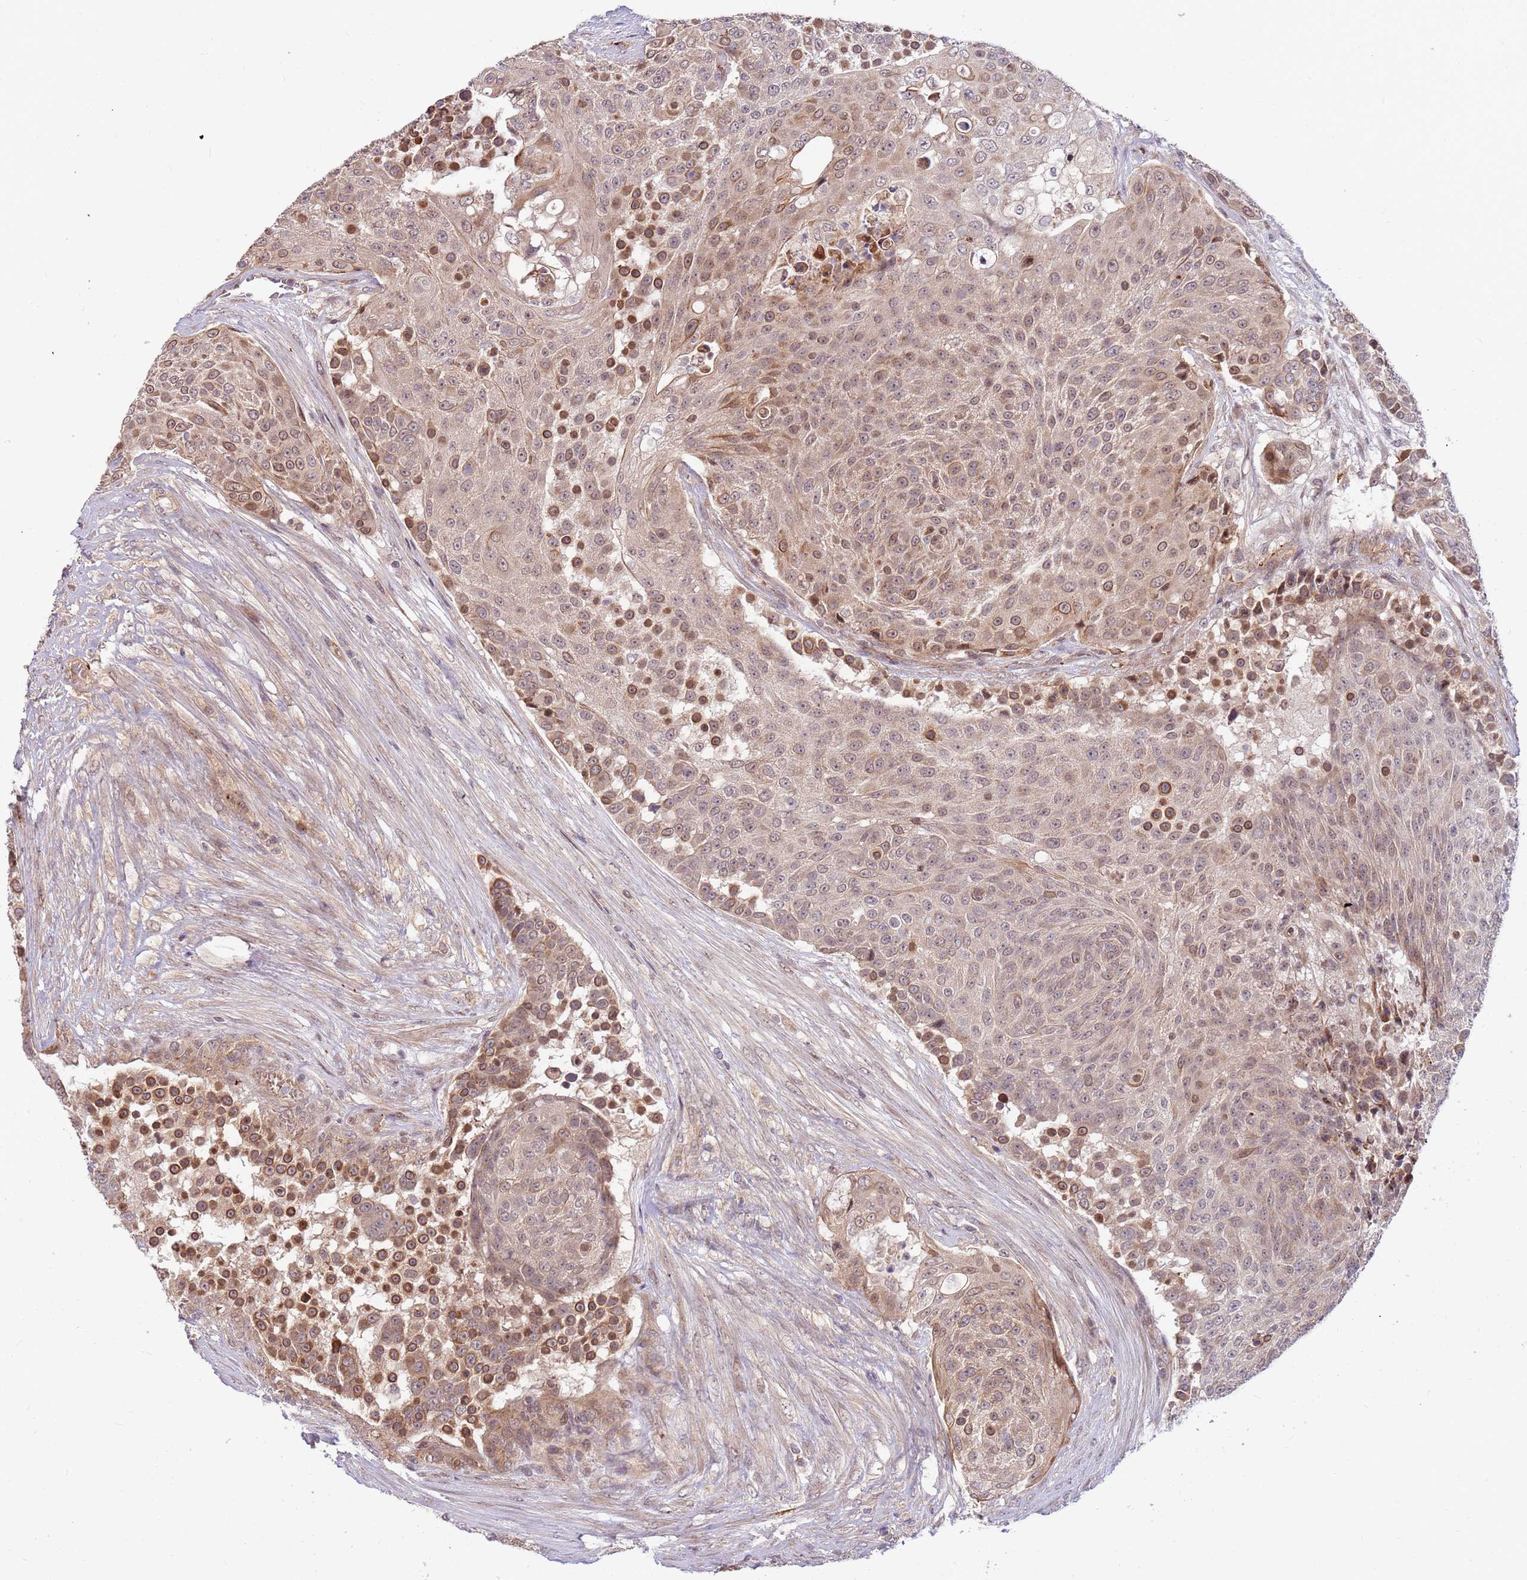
{"staining": {"intensity": "moderate", "quantity": "25%-75%", "location": "cytoplasmic/membranous"}, "tissue": "urothelial cancer", "cell_type": "Tumor cells", "image_type": "cancer", "snomed": [{"axis": "morphology", "description": "Urothelial carcinoma, High grade"}, {"axis": "topography", "description": "Urinary bladder"}], "caption": "A high-resolution image shows immunohistochemistry staining of high-grade urothelial carcinoma, which shows moderate cytoplasmic/membranous positivity in about 25%-75% of tumor cells.", "gene": "HAUS3", "patient": {"sex": "female", "age": 63}}